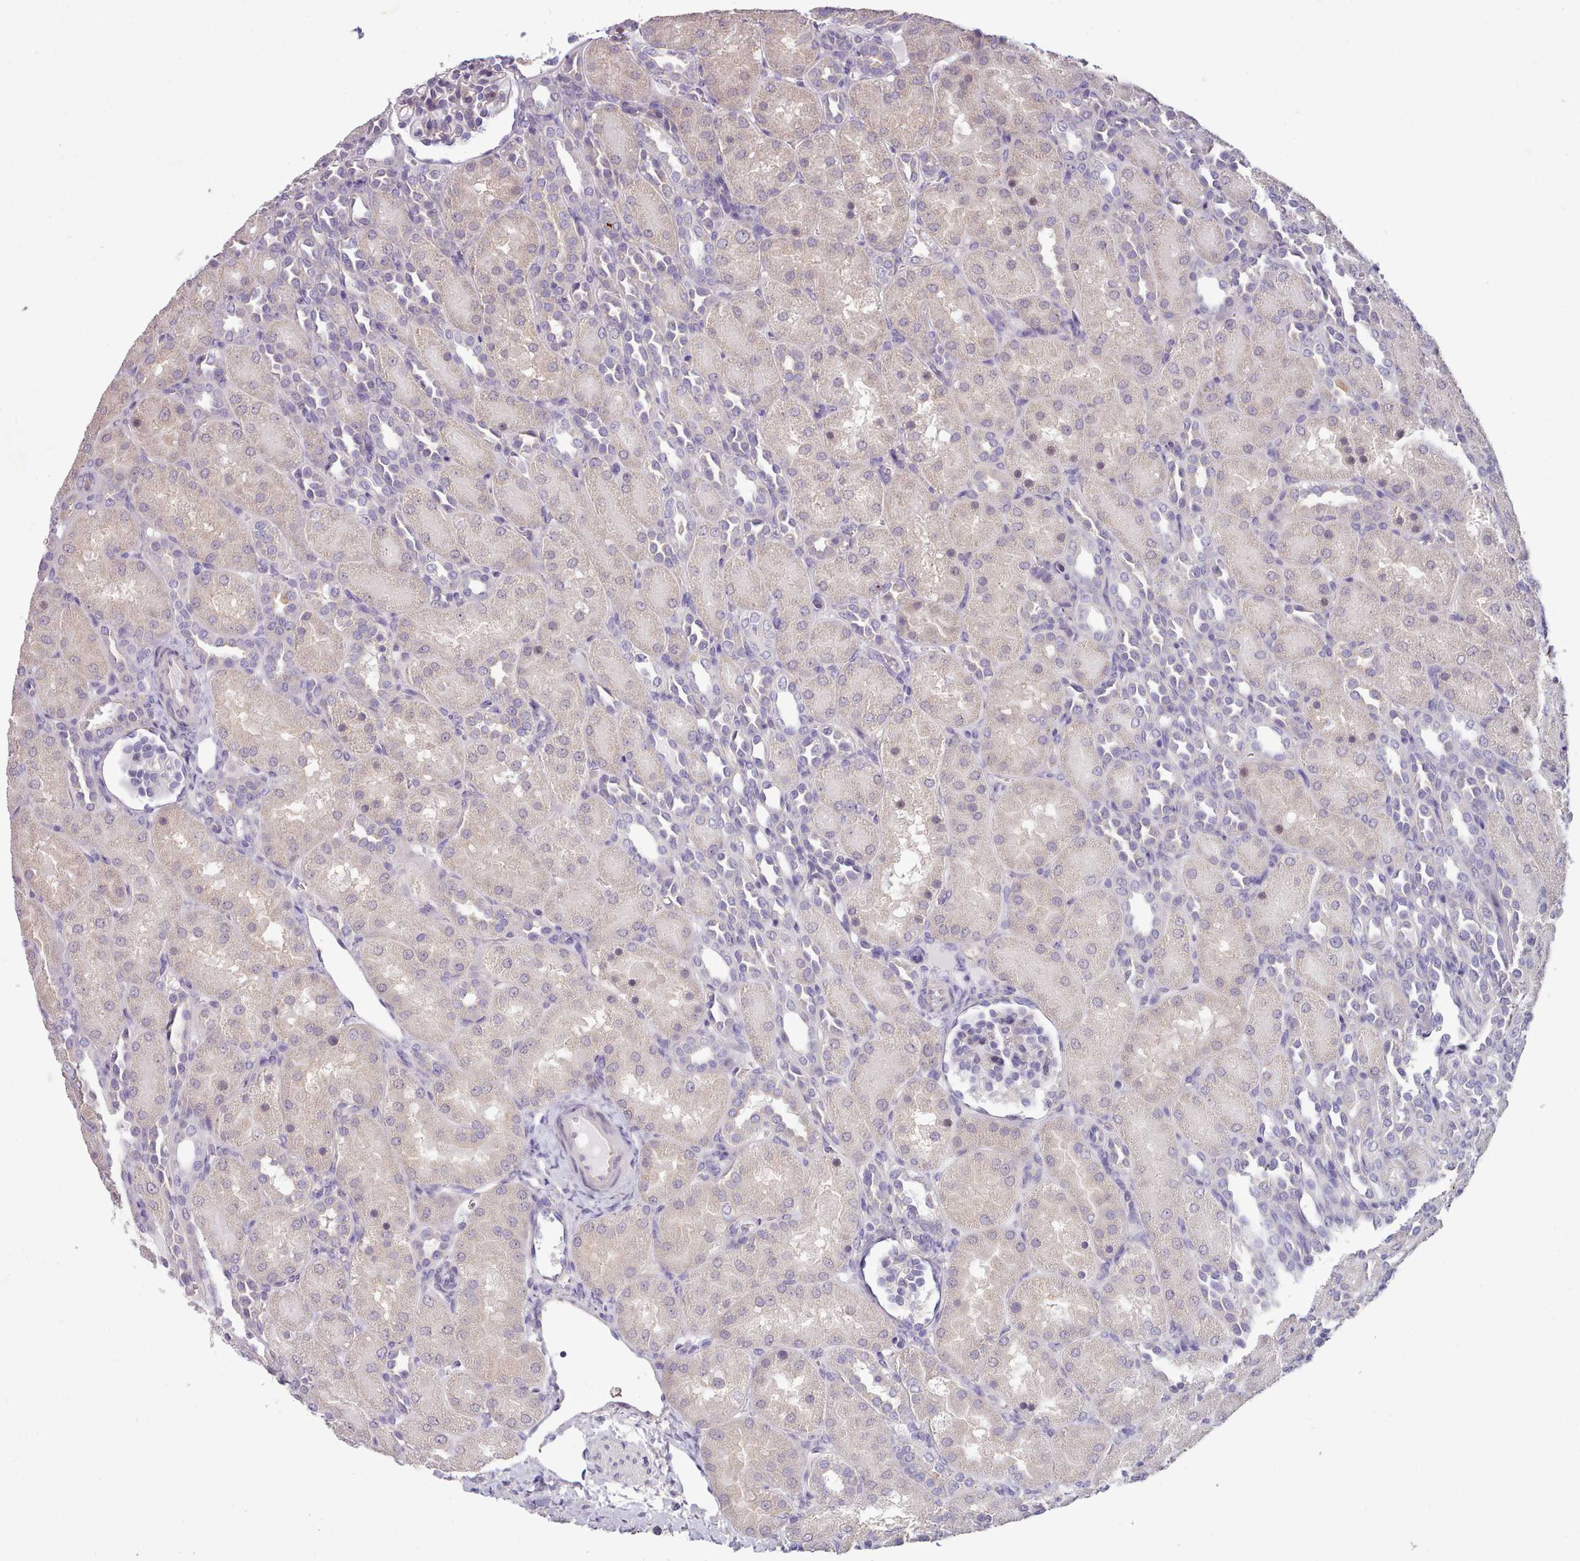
{"staining": {"intensity": "negative", "quantity": "none", "location": "none"}, "tissue": "kidney", "cell_type": "Cells in glomeruli", "image_type": "normal", "snomed": [{"axis": "morphology", "description": "Normal tissue, NOS"}, {"axis": "topography", "description": "Kidney"}], "caption": "Histopathology image shows no protein positivity in cells in glomeruli of unremarkable kidney.", "gene": "DPF1", "patient": {"sex": "male", "age": 1}}